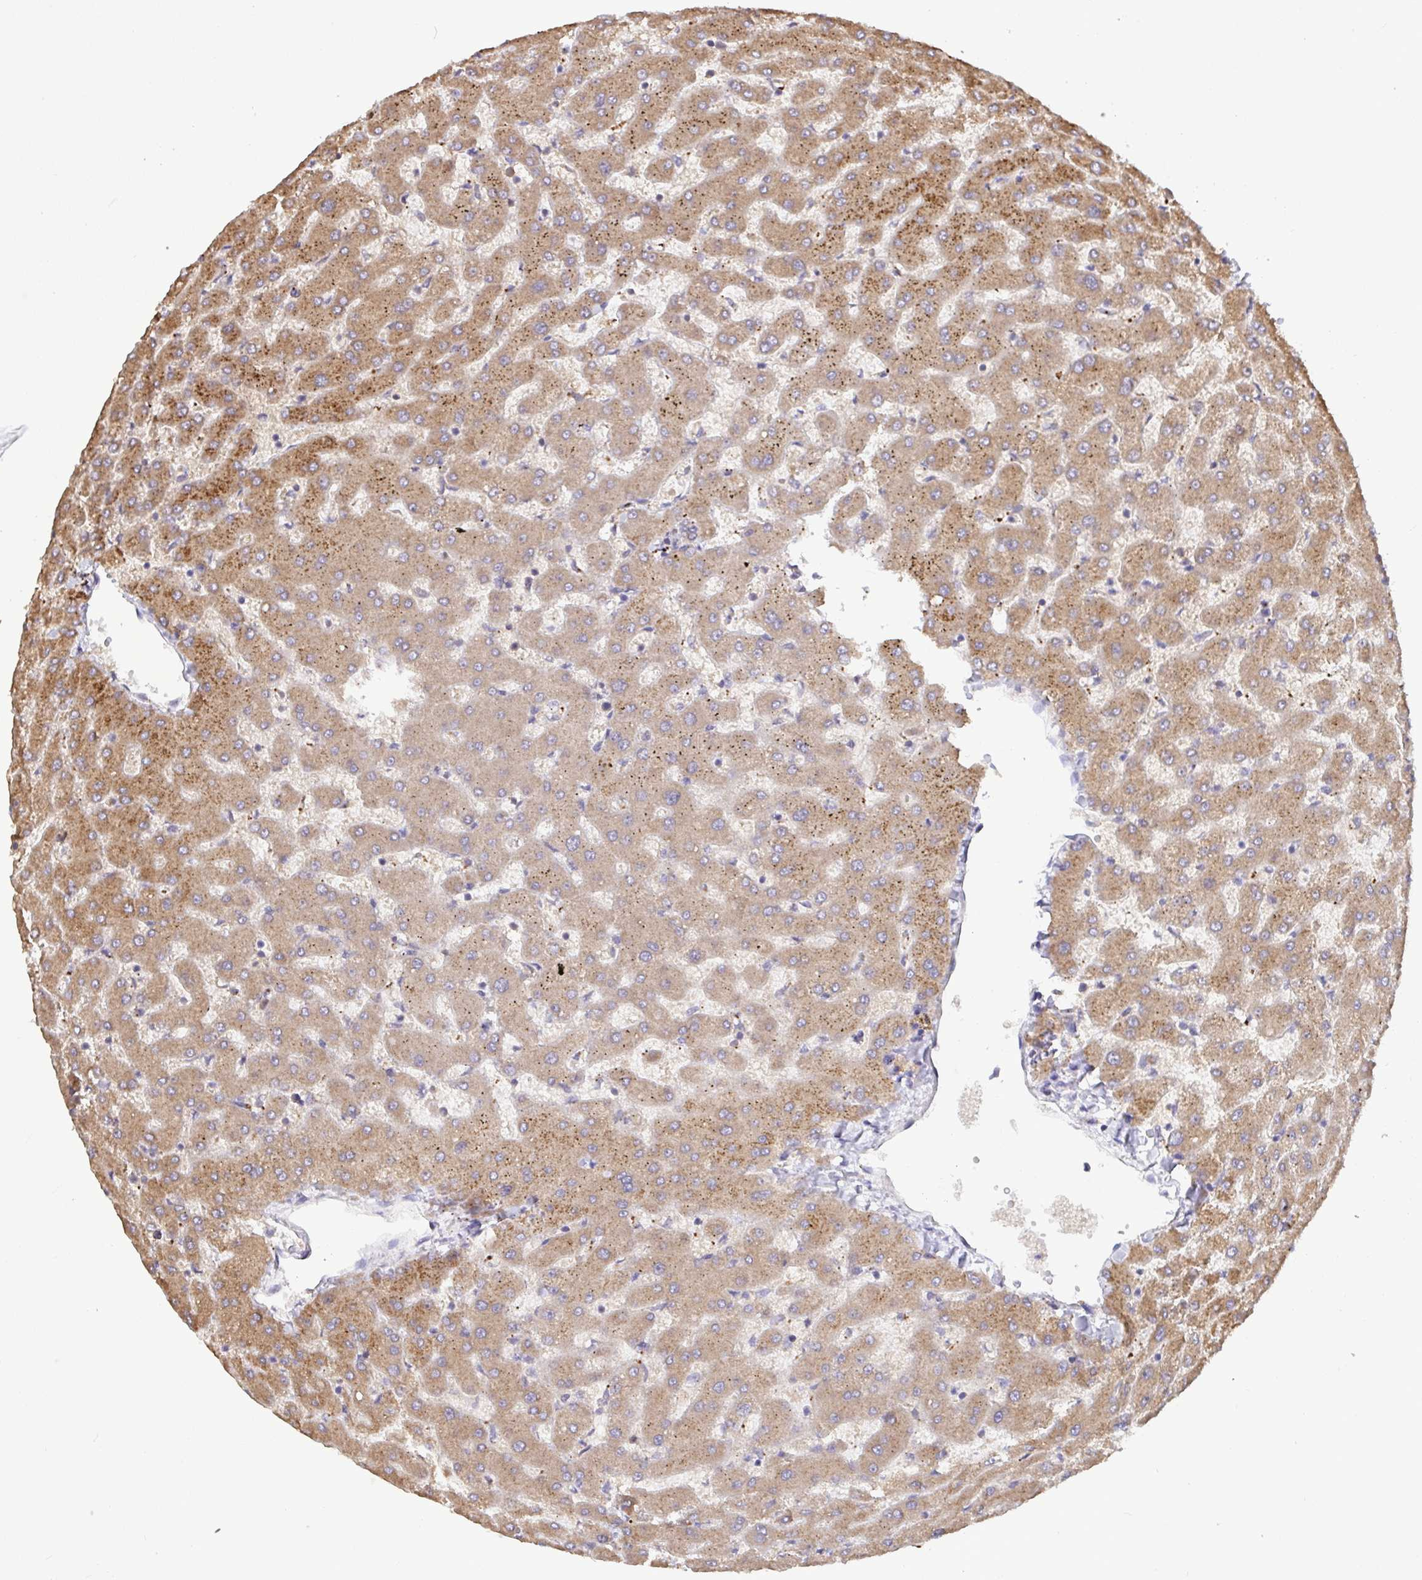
{"staining": {"intensity": "weak", "quantity": "25%-75%", "location": "cytoplasmic/membranous"}, "tissue": "liver", "cell_type": "Cholangiocytes", "image_type": "normal", "snomed": [{"axis": "morphology", "description": "Normal tissue, NOS"}, {"axis": "topography", "description": "Liver"}], "caption": "Liver stained with a protein marker displays weak staining in cholangiocytes.", "gene": "C12orf57", "patient": {"sex": "female", "age": 63}}